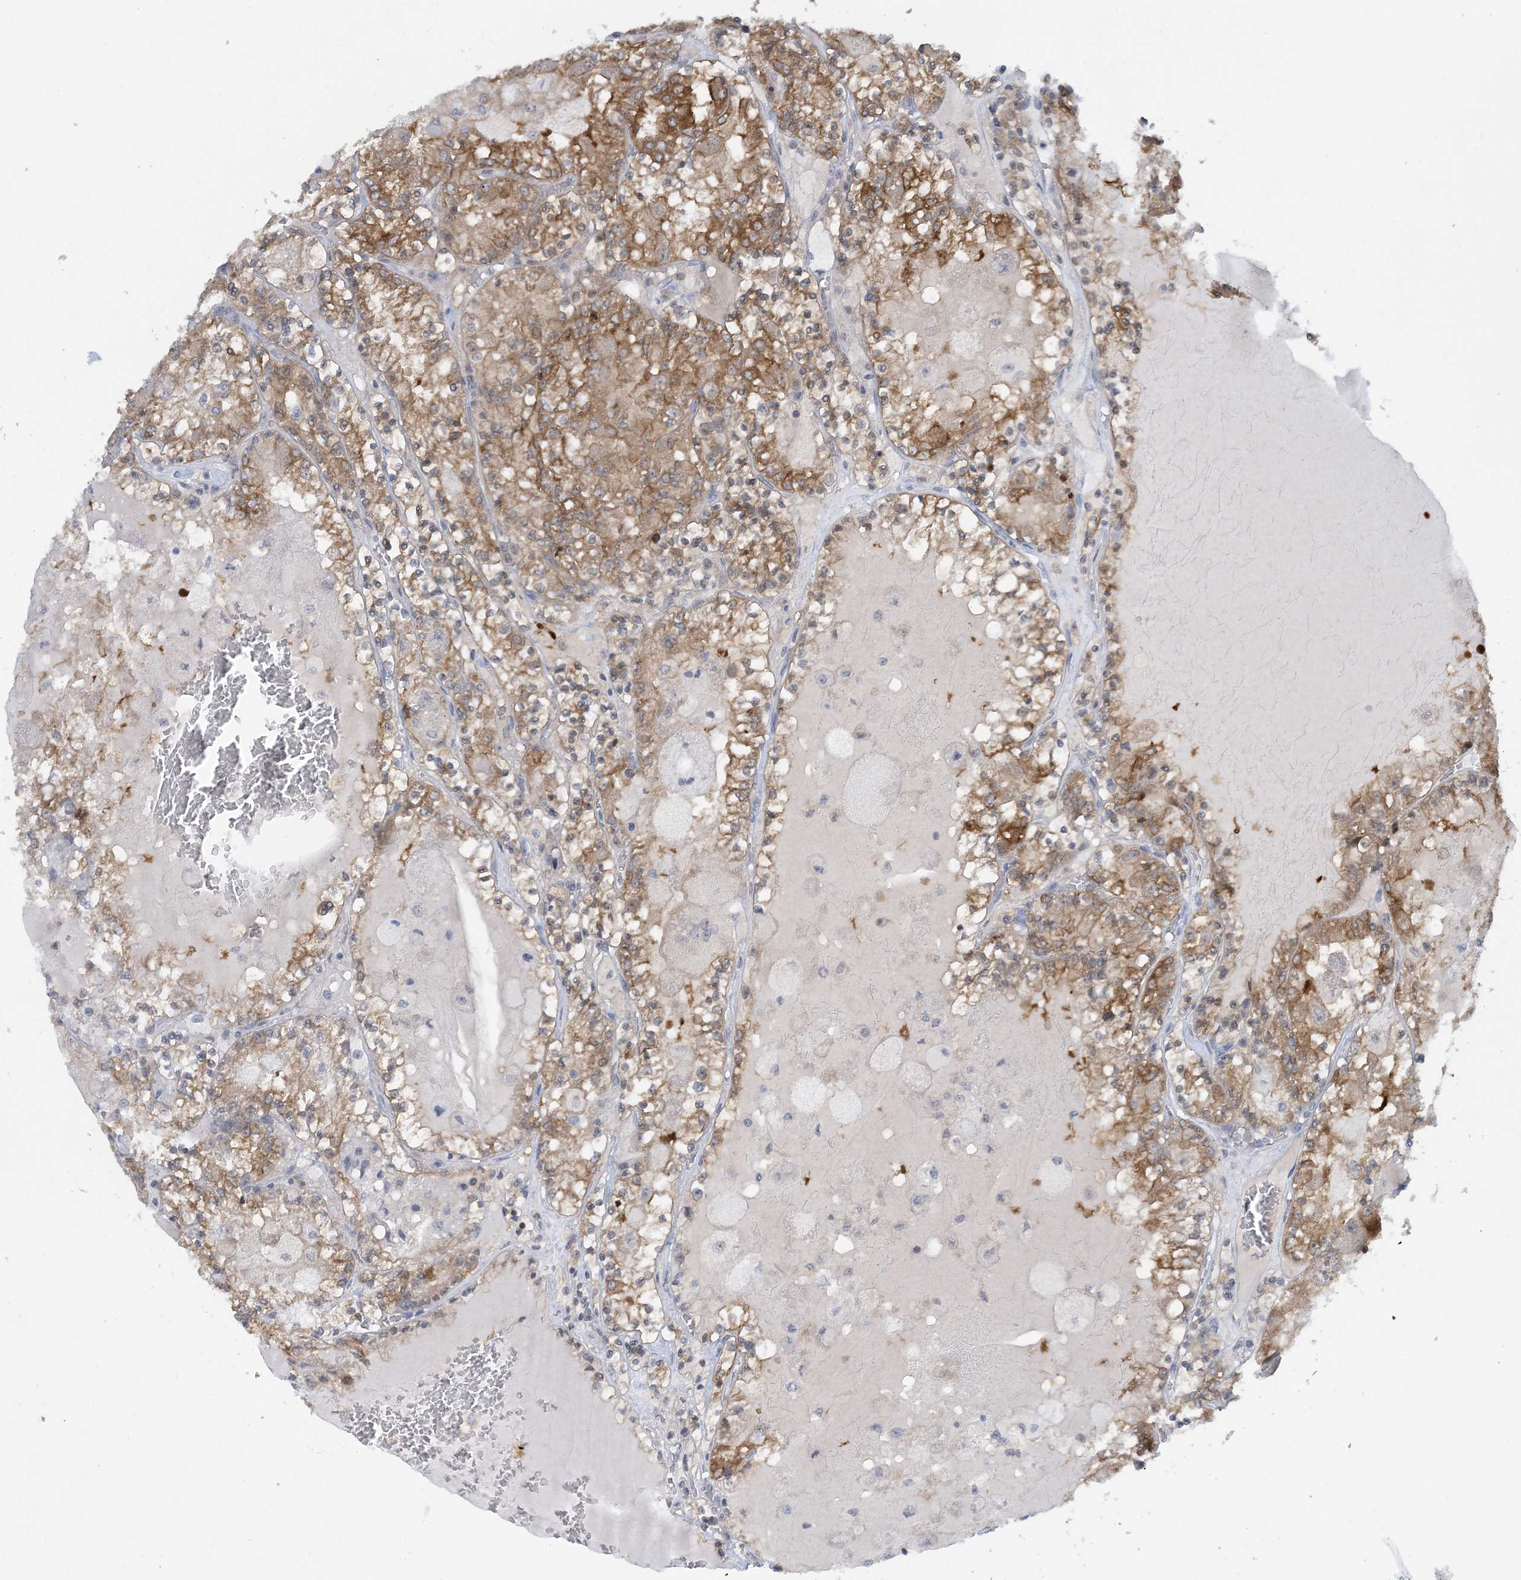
{"staining": {"intensity": "moderate", "quantity": ">75%", "location": "cytoplasmic/membranous"}, "tissue": "renal cancer", "cell_type": "Tumor cells", "image_type": "cancer", "snomed": [{"axis": "morphology", "description": "Adenocarcinoma, NOS"}, {"axis": "topography", "description": "Kidney"}], "caption": "Immunohistochemistry (IHC) of human renal cancer demonstrates medium levels of moderate cytoplasmic/membranous staining in about >75% of tumor cells. The protein of interest is shown in brown color, while the nuclei are stained blue.", "gene": "MRPS18A", "patient": {"sex": "female", "age": 56}}